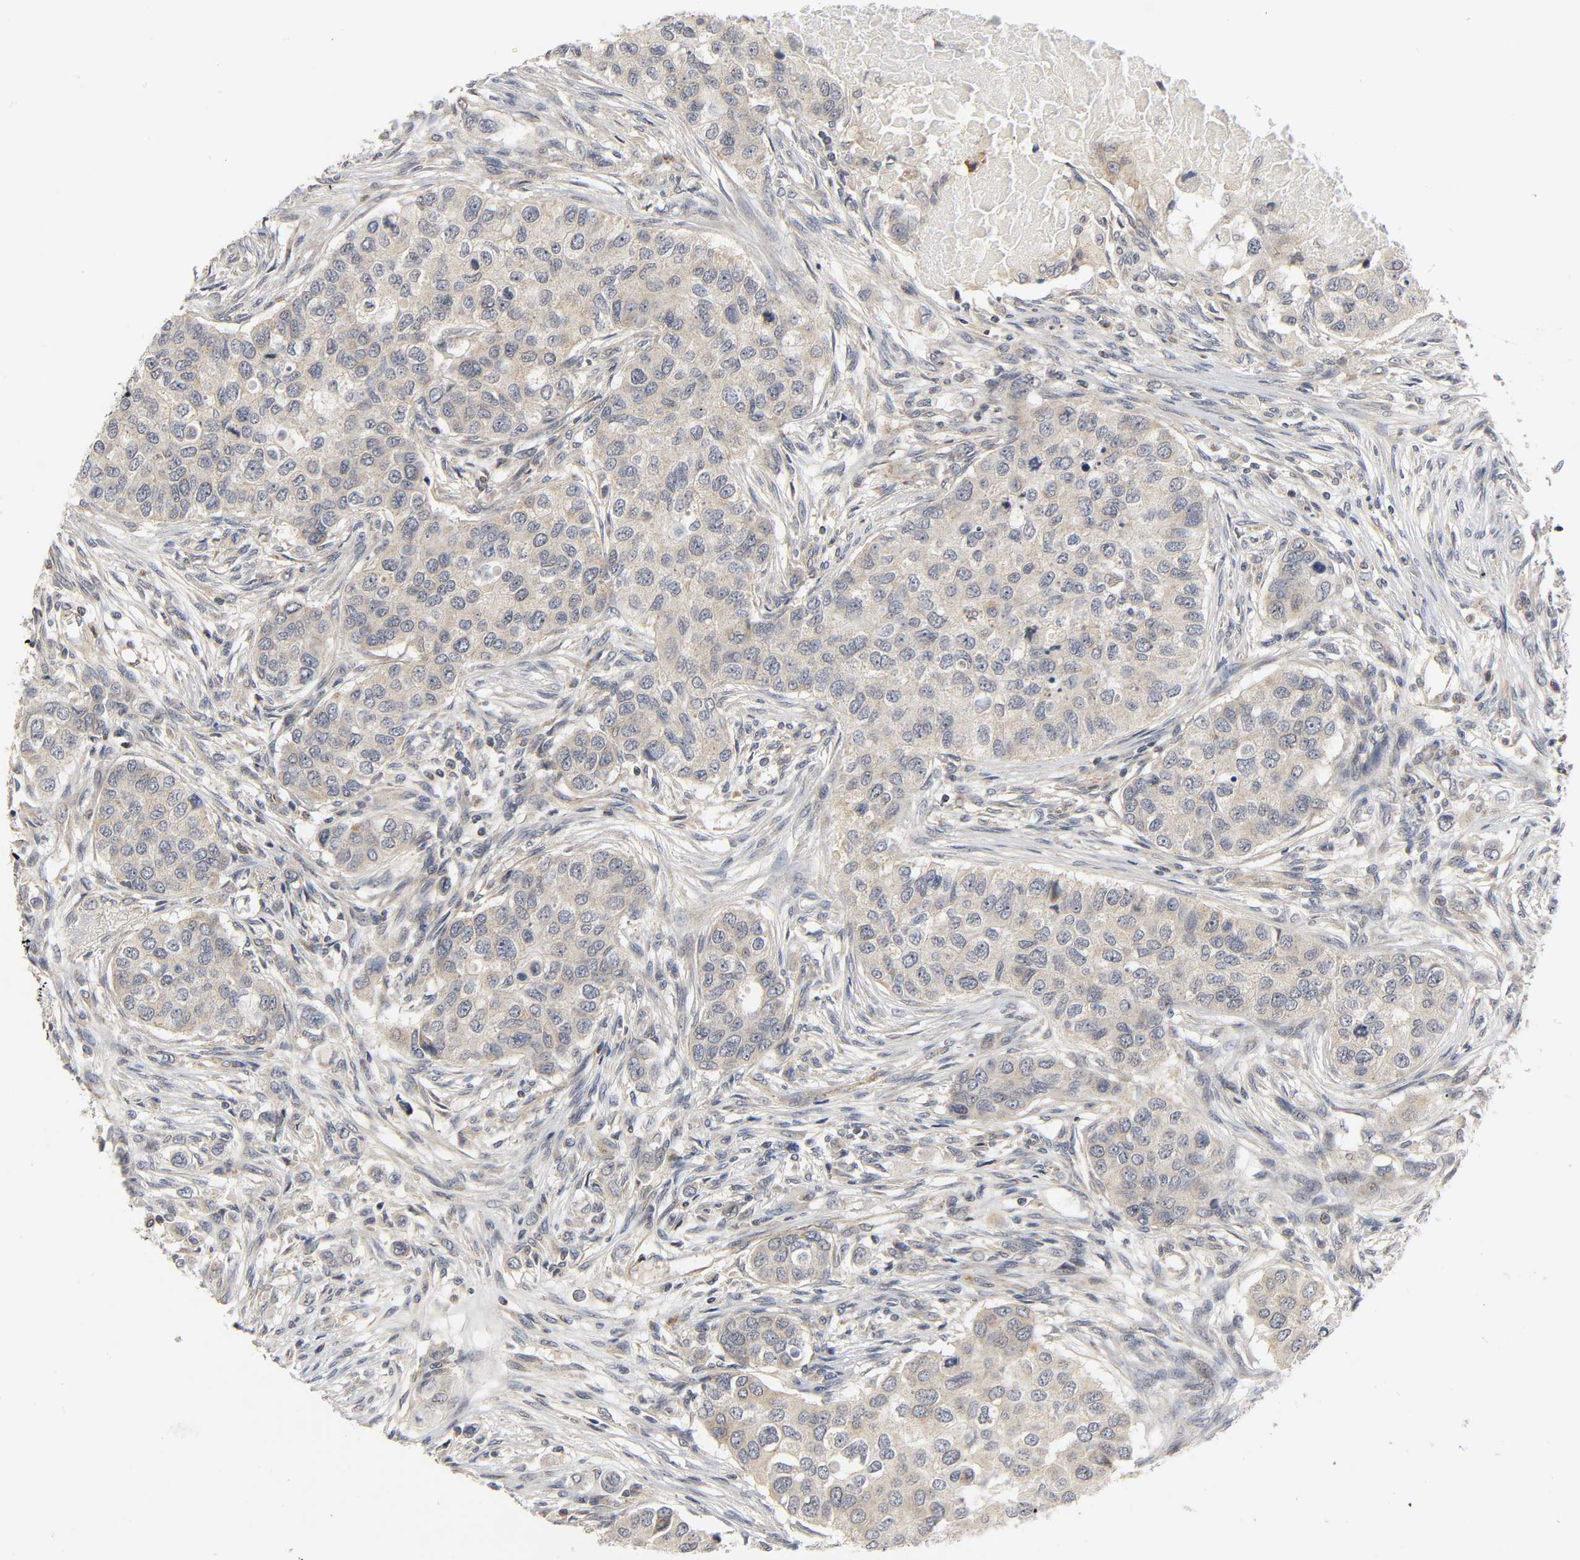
{"staining": {"intensity": "weak", "quantity": ">75%", "location": "cytoplasmic/membranous"}, "tissue": "breast cancer", "cell_type": "Tumor cells", "image_type": "cancer", "snomed": [{"axis": "morphology", "description": "Normal tissue, NOS"}, {"axis": "morphology", "description": "Duct carcinoma"}, {"axis": "topography", "description": "Breast"}], "caption": "This photomicrograph displays immunohistochemistry (IHC) staining of breast cancer, with low weak cytoplasmic/membranous expression in approximately >75% of tumor cells.", "gene": "NRP1", "patient": {"sex": "female", "age": 49}}